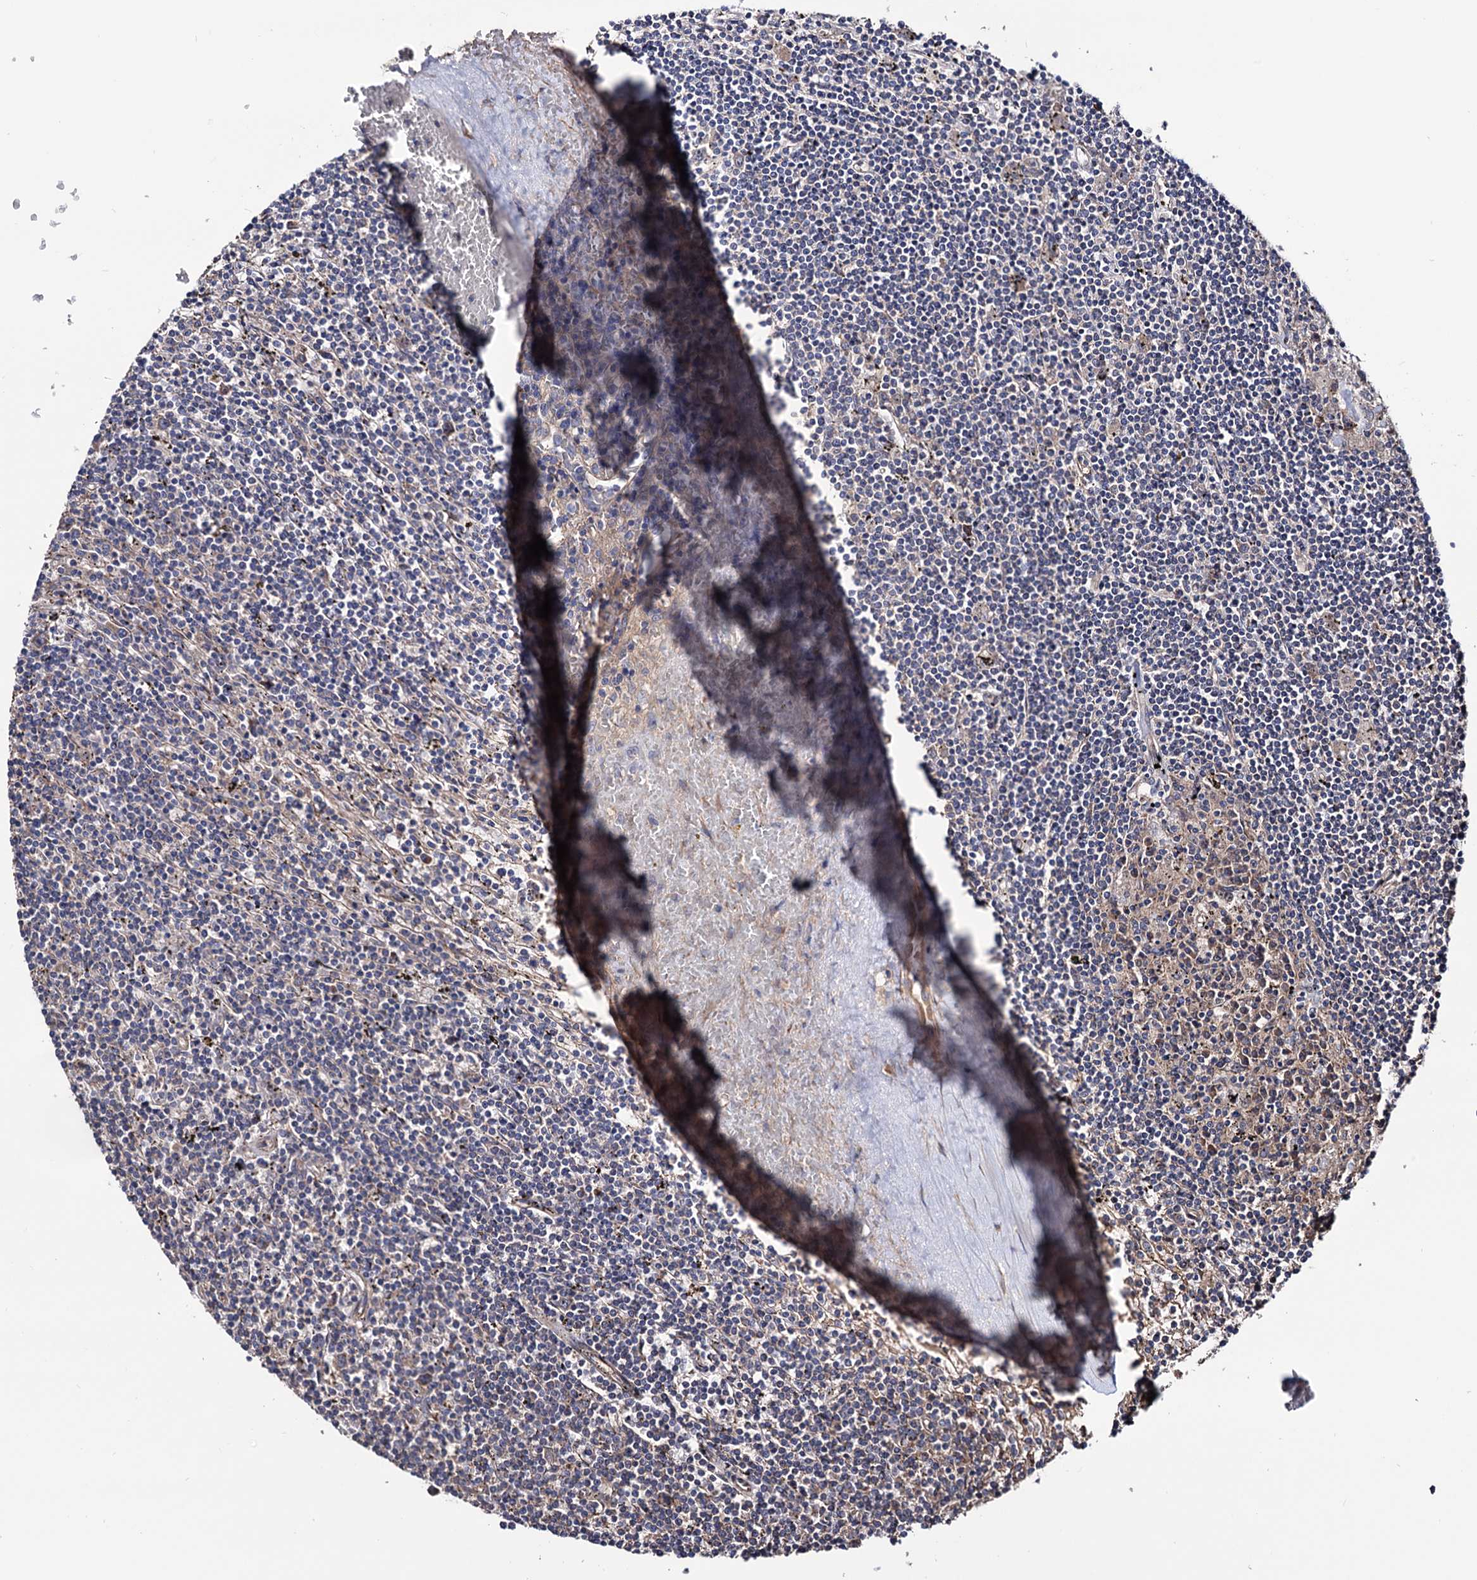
{"staining": {"intensity": "negative", "quantity": "none", "location": "none"}, "tissue": "lymphoma", "cell_type": "Tumor cells", "image_type": "cancer", "snomed": [{"axis": "morphology", "description": "Malignant lymphoma, non-Hodgkin's type, Low grade"}, {"axis": "topography", "description": "Spleen"}], "caption": "This micrograph is of lymphoma stained with immunohistochemistry to label a protein in brown with the nuclei are counter-stained blue. There is no expression in tumor cells.", "gene": "FERMT2", "patient": {"sex": "male", "age": 76}}